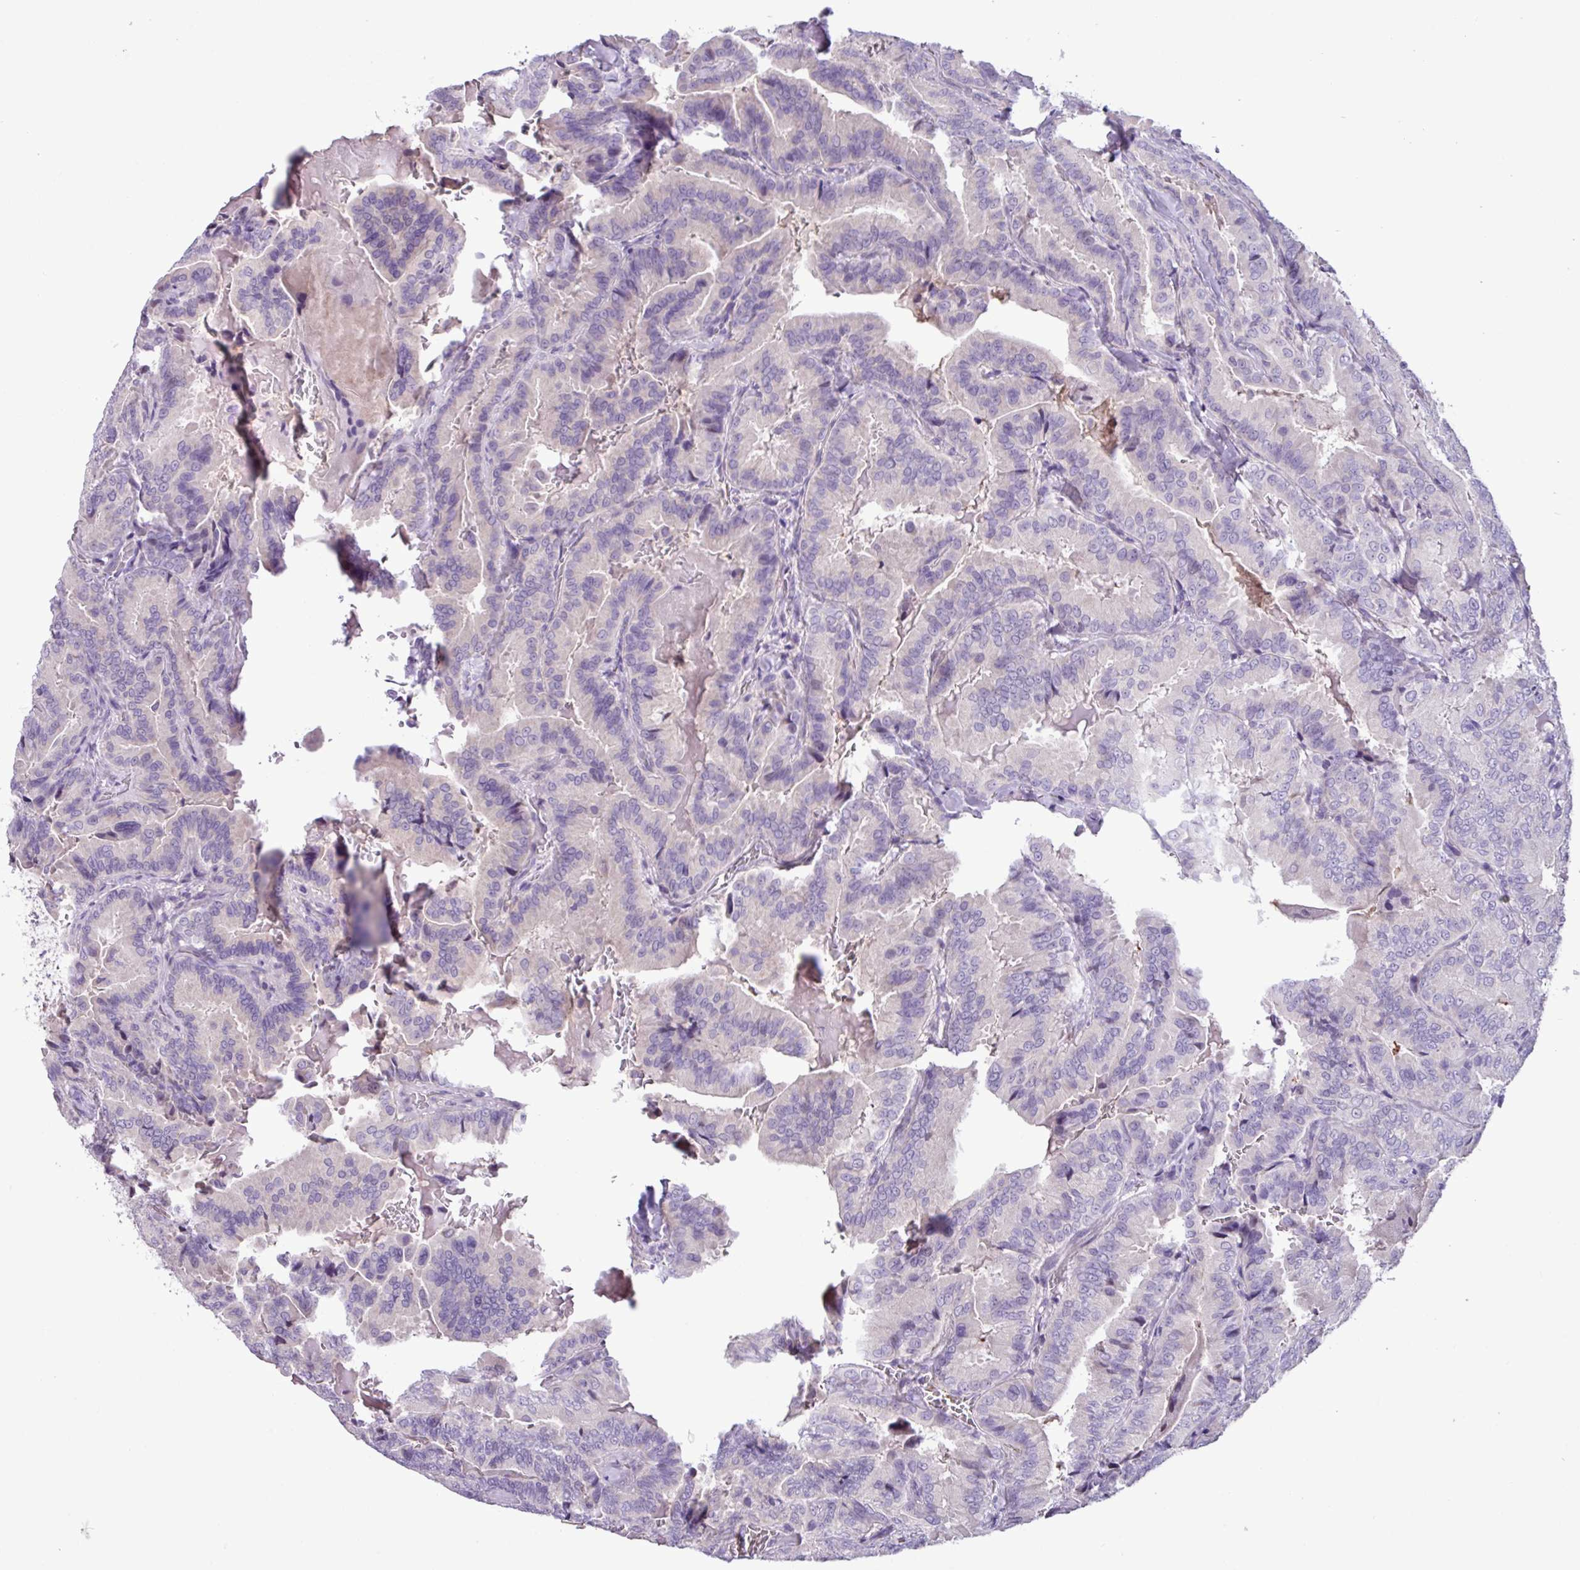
{"staining": {"intensity": "negative", "quantity": "none", "location": "none"}, "tissue": "thyroid cancer", "cell_type": "Tumor cells", "image_type": "cancer", "snomed": [{"axis": "morphology", "description": "Papillary adenocarcinoma, NOS"}, {"axis": "topography", "description": "Thyroid gland"}], "caption": "A photomicrograph of papillary adenocarcinoma (thyroid) stained for a protein exhibits no brown staining in tumor cells.", "gene": "PNLDC1", "patient": {"sex": "male", "age": 61}}